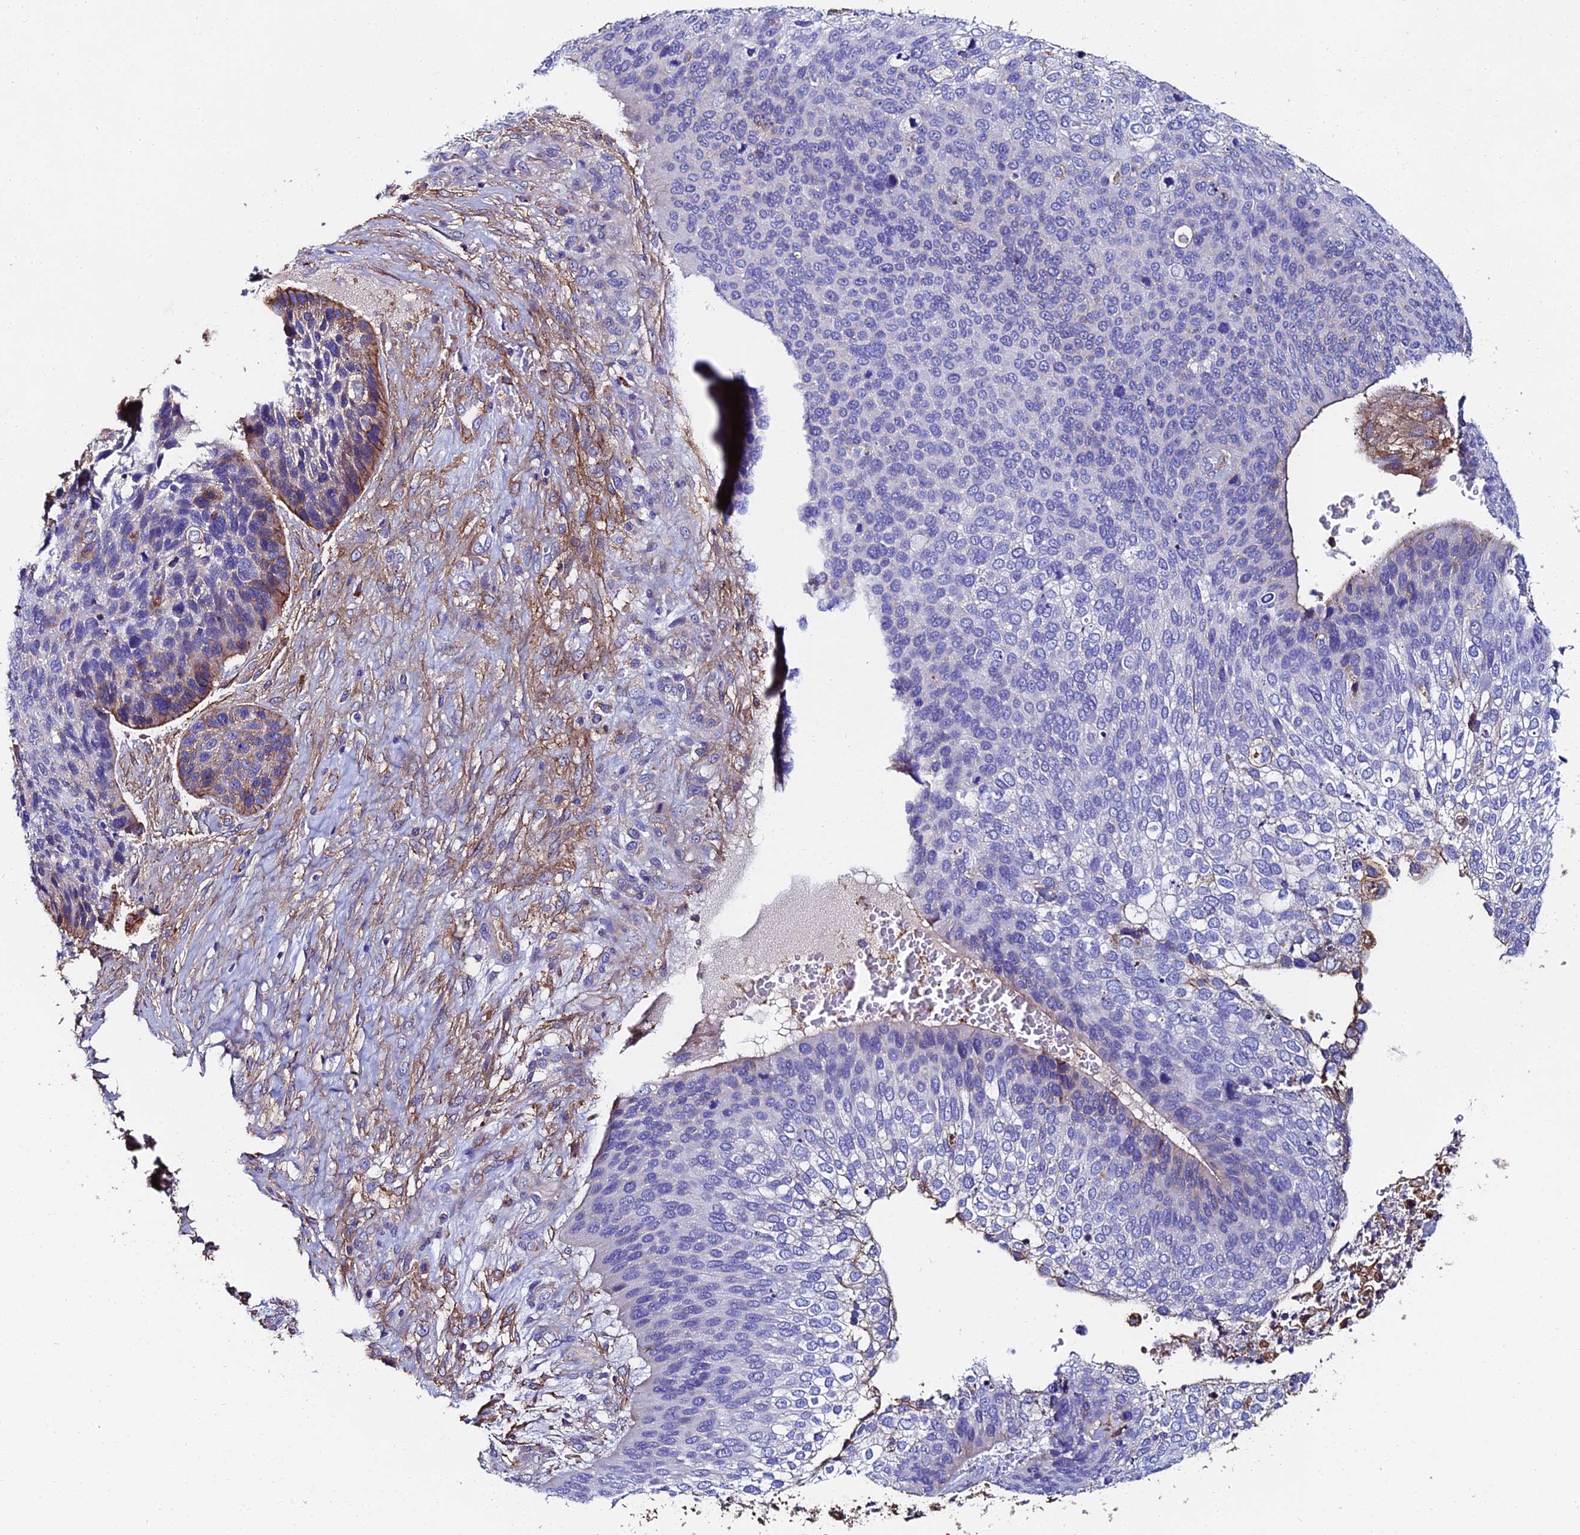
{"staining": {"intensity": "moderate", "quantity": "<25%", "location": "cytoplasmic/membranous"}, "tissue": "skin cancer", "cell_type": "Tumor cells", "image_type": "cancer", "snomed": [{"axis": "morphology", "description": "Basal cell carcinoma"}, {"axis": "topography", "description": "Skin"}], "caption": "Protein staining of skin cancer tissue exhibits moderate cytoplasmic/membranous expression in about <25% of tumor cells. The staining was performed using DAB (3,3'-diaminobenzidine) to visualize the protein expression in brown, while the nuclei were stained in blue with hematoxylin (Magnification: 20x).", "gene": "C6", "patient": {"sex": "female", "age": 74}}